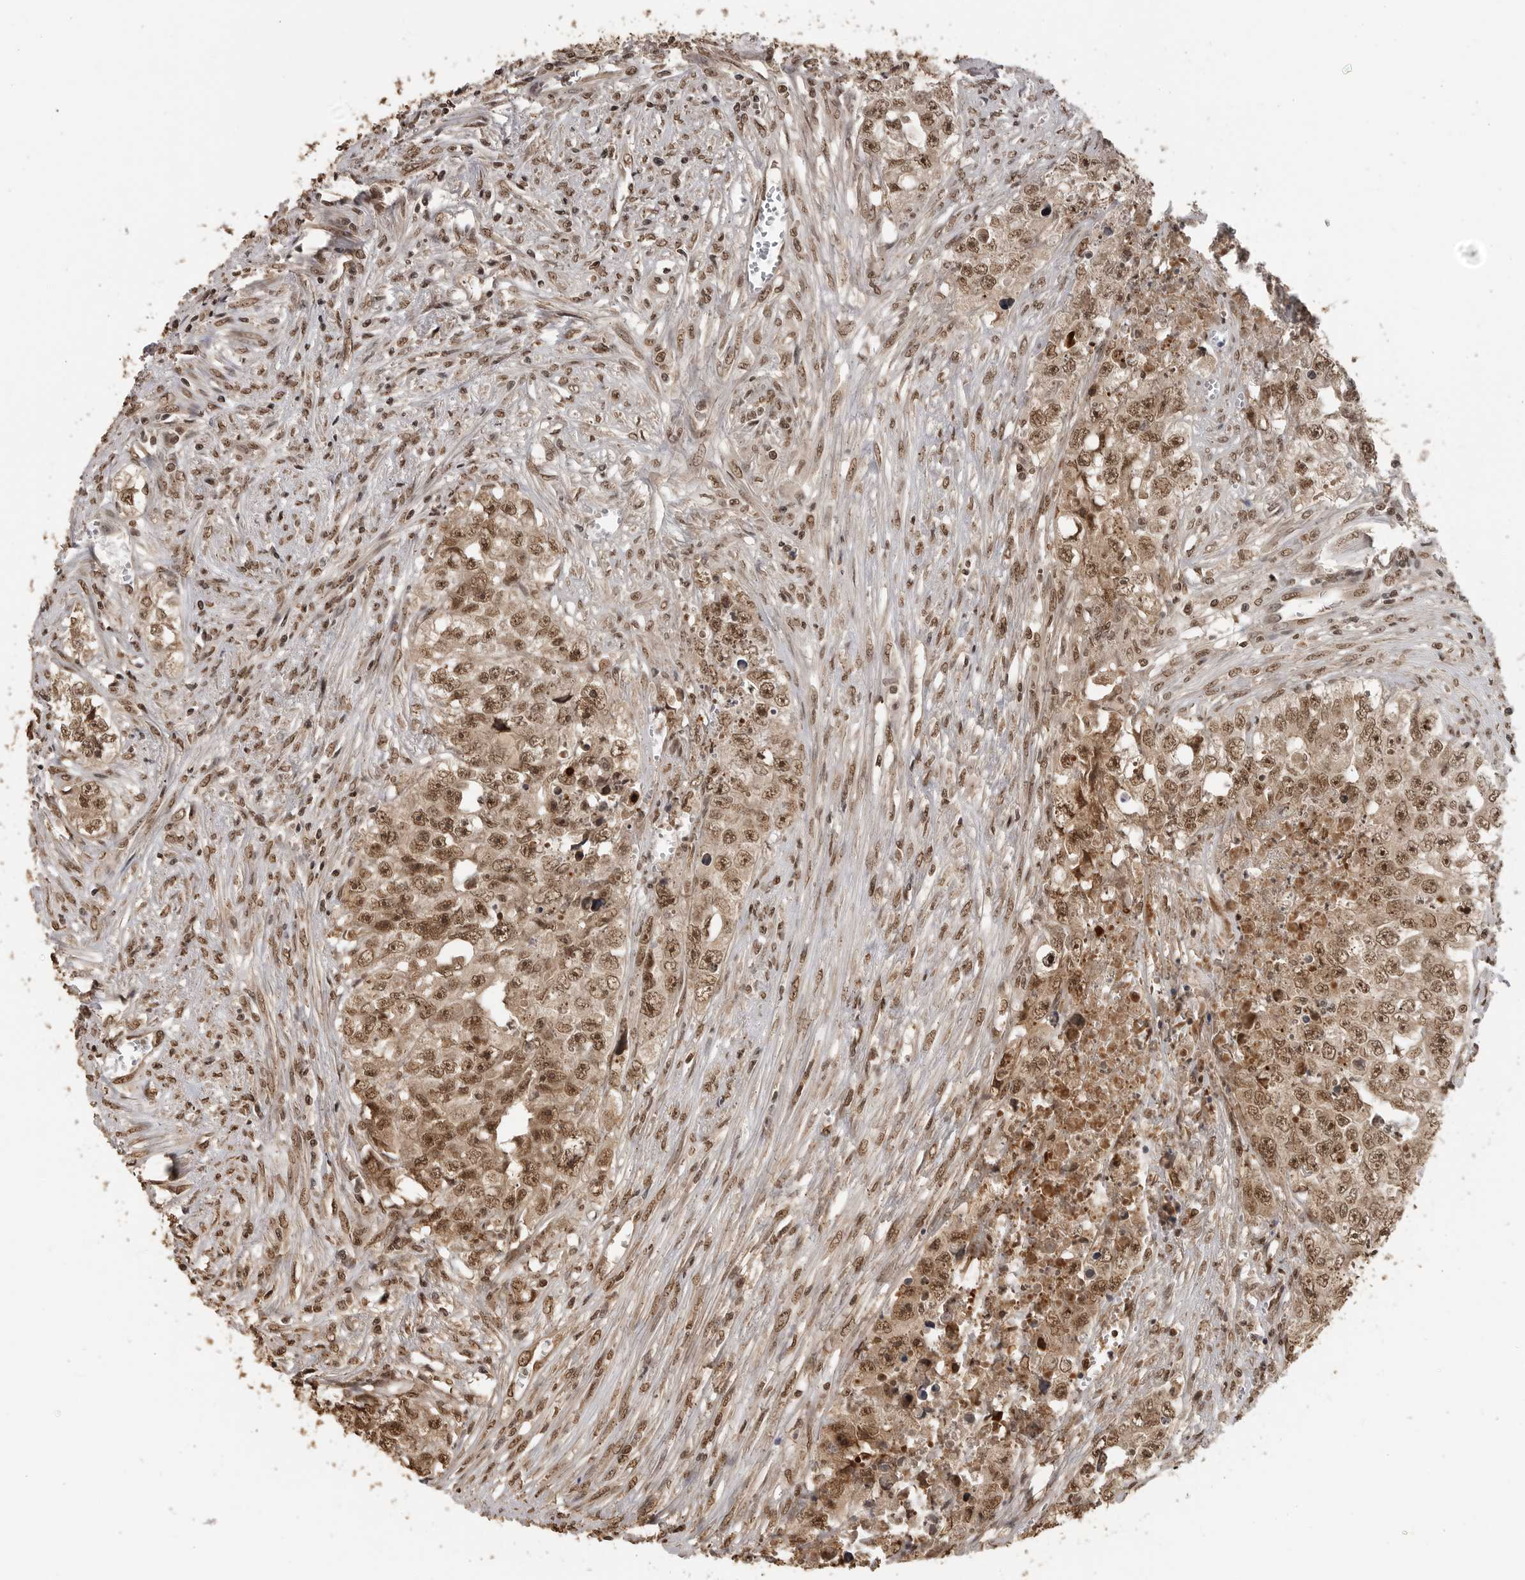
{"staining": {"intensity": "moderate", "quantity": ">75%", "location": "nuclear"}, "tissue": "testis cancer", "cell_type": "Tumor cells", "image_type": "cancer", "snomed": [{"axis": "morphology", "description": "Seminoma, NOS"}, {"axis": "morphology", "description": "Carcinoma, Embryonal, NOS"}, {"axis": "topography", "description": "Testis"}], "caption": "Moderate nuclear protein staining is identified in about >75% of tumor cells in seminoma (testis).", "gene": "CLOCK", "patient": {"sex": "male", "age": 43}}